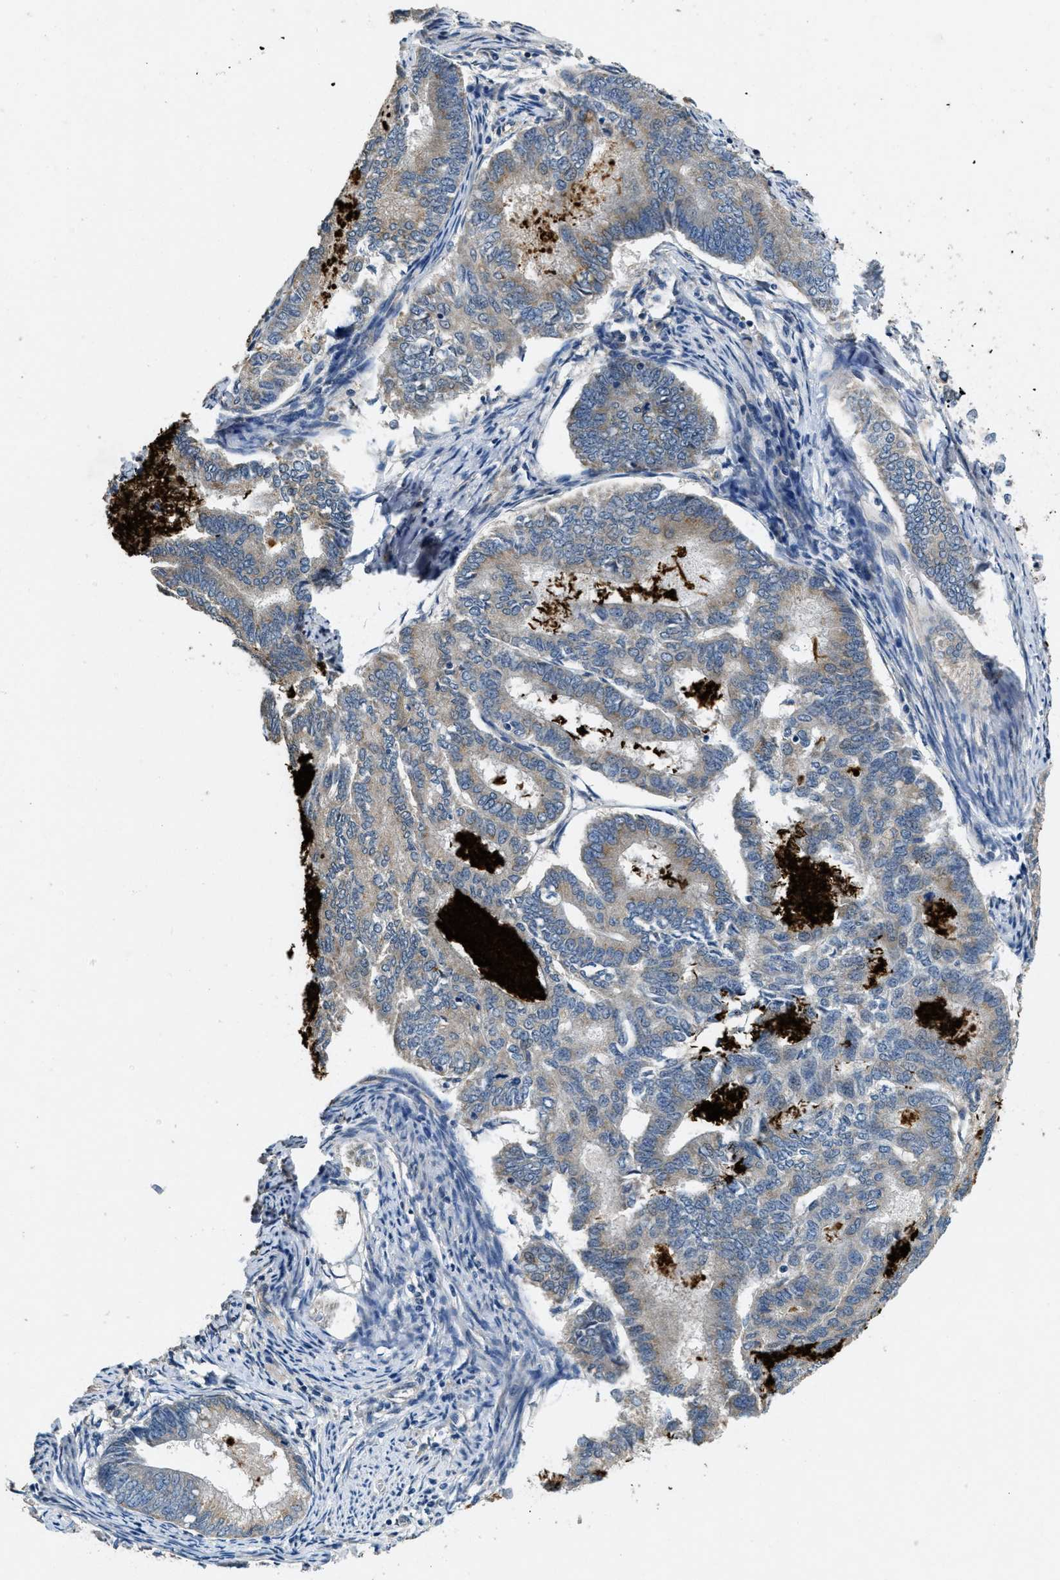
{"staining": {"intensity": "weak", "quantity": "<25%", "location": "cytoplasmic/membranous"}, "tissue": "endometrial cancer", "cell_type": "Tumor cells", "image_type": "cancer", "snomed": [{"axis": "morphology", "description": "Adenocarcinoma, NOS"}, {"axis": "topography", "description": "Endometrium"}], "caption": "This is an immunohistochemistry micrograph of endometrial cancer (adenocarcinoma). There is no expression in tumor cells.", "gene": "TOMM70", "patient": {"sex": "female", "age": 86}}